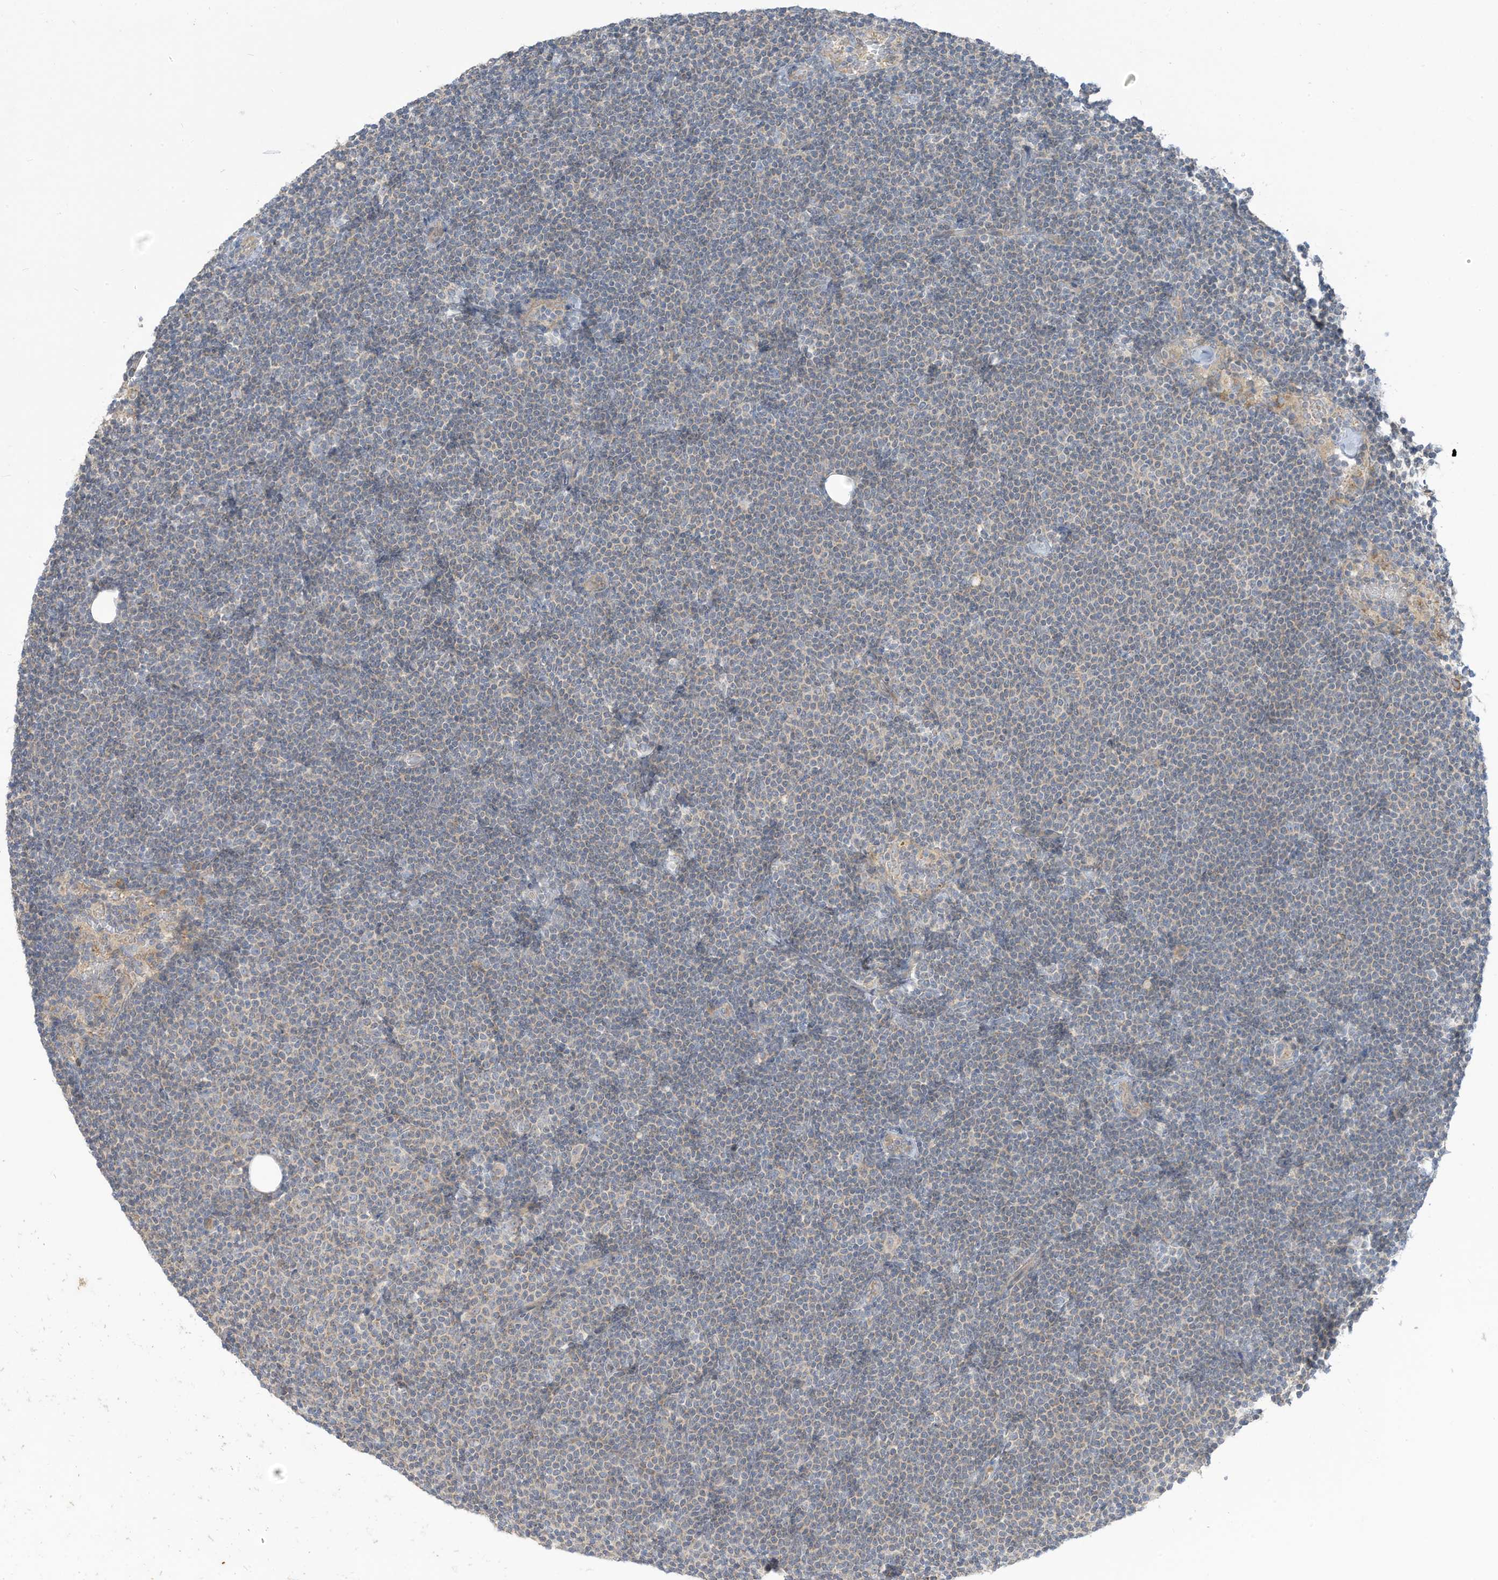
{"staining": {"intensity": "weak", "quantity": "<25%", "location": "cytoplasmic/membranous"}, "tissue": "lymphoma", "cell_type": "Tumor cells", "image_type": "cancer", "snomed": [{"axis": "morphology", "description": "Malignant lymphoma, non-Hodgkin's type, Low grade"}, {"axis": "topography", "description": "Lymph node"}], "caption": "Image shows no protein expression in tumor cells of low-grade malignant lymphoma, non-Hodgkin's type tissue.", "gene": "LRRN2", "patient": {"sex": "female", "age": 53}}